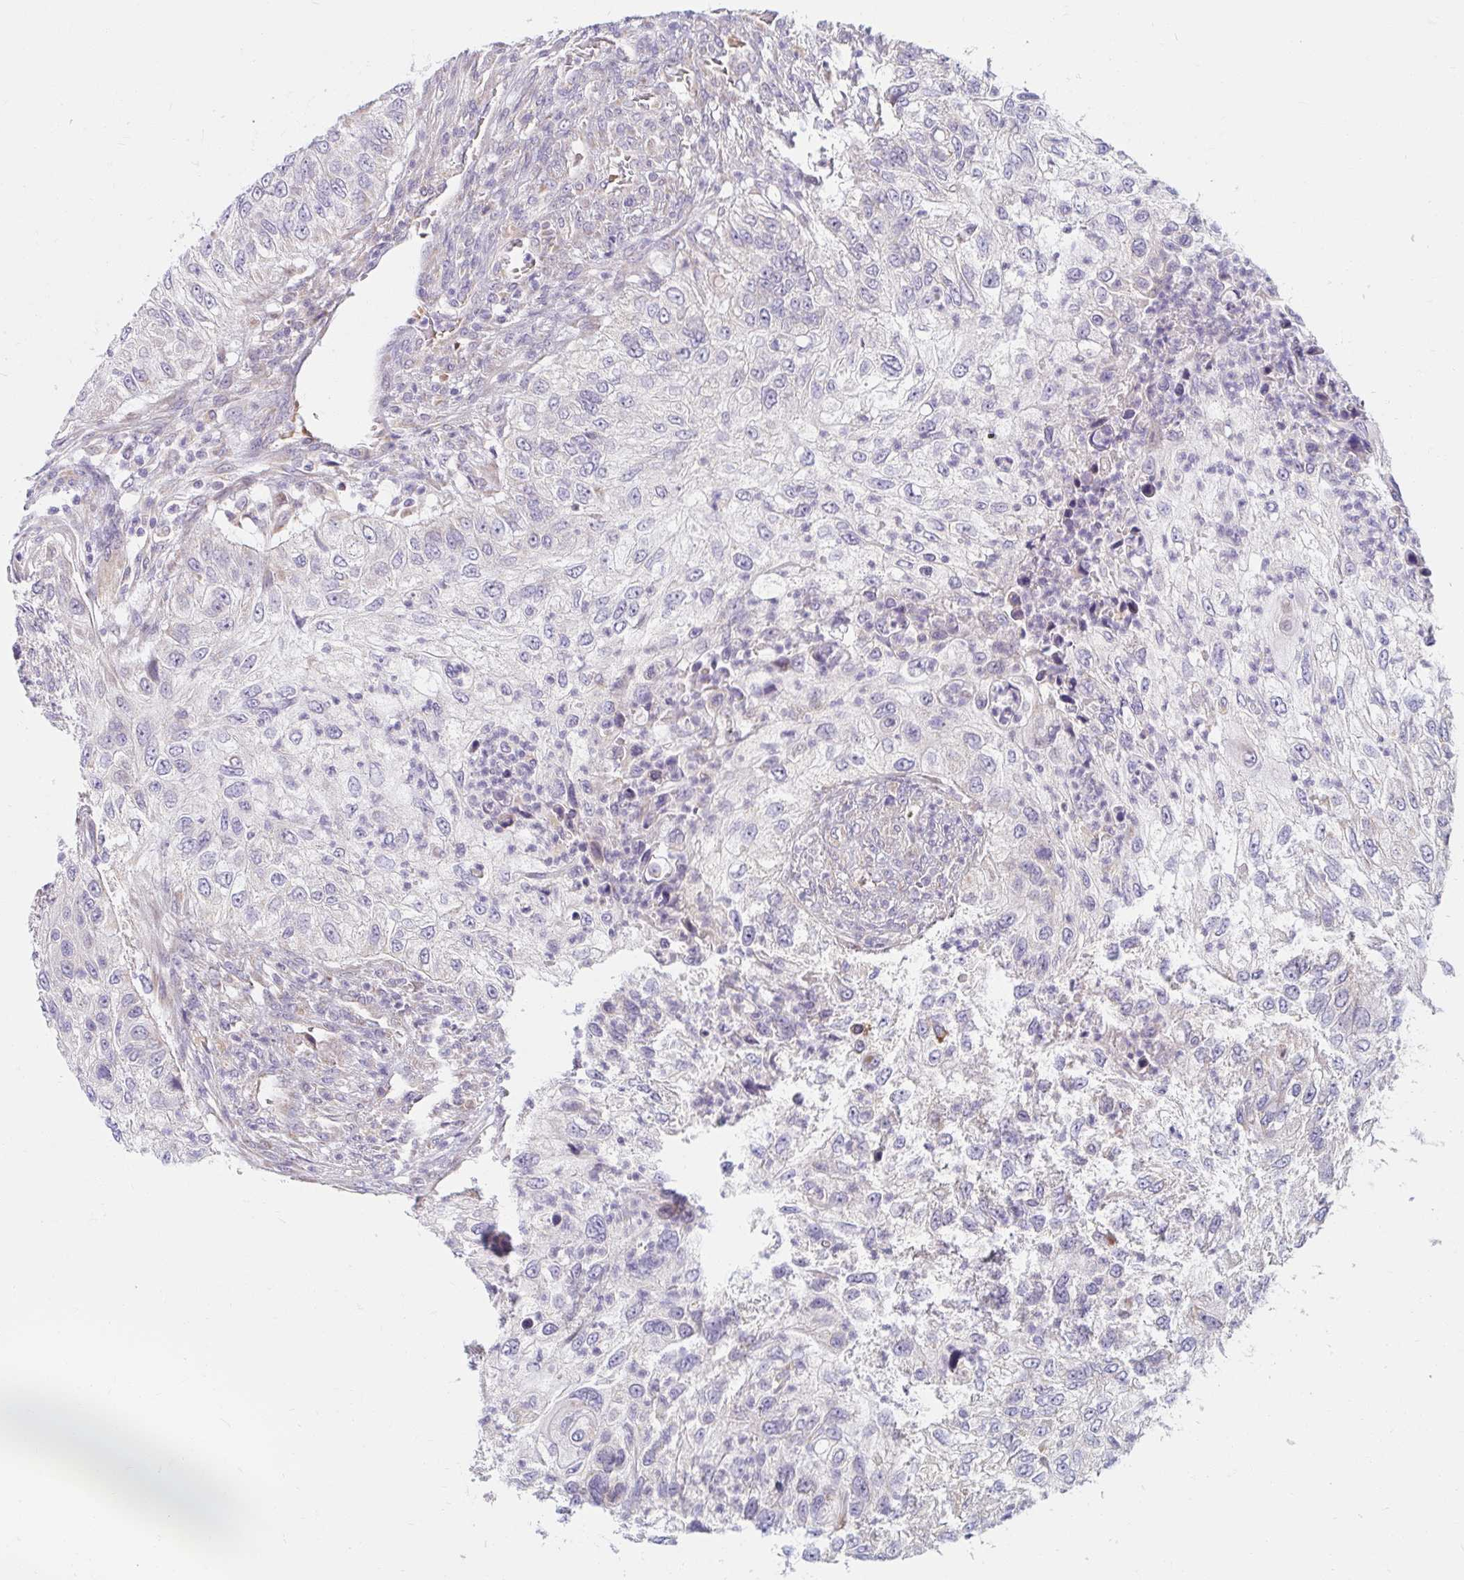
{"staining": {"intensity": "negative", "quantity": "none", "location": "none"}, "tissue": "urothelial cancer", "cell_type": "Tumor cells", "image_type": "cancer", "snomed": [{"axis": "morphology", "description": "Urothelial carcinoma, High grade"}, {"axis": "topography", "description": "Urinary bladder"}], "caption": "IHC micrograph of human urothelial cancer stained for a protein (brown), which reveals no staining in tumor cells. The staining is performed using DAB (3,3'-diaminobenzidine) brown chromogen with nuclei counter-stained in using hematoxylin.", "gene": "SKP2", "patient": {"sex": "female", "age": 60}}